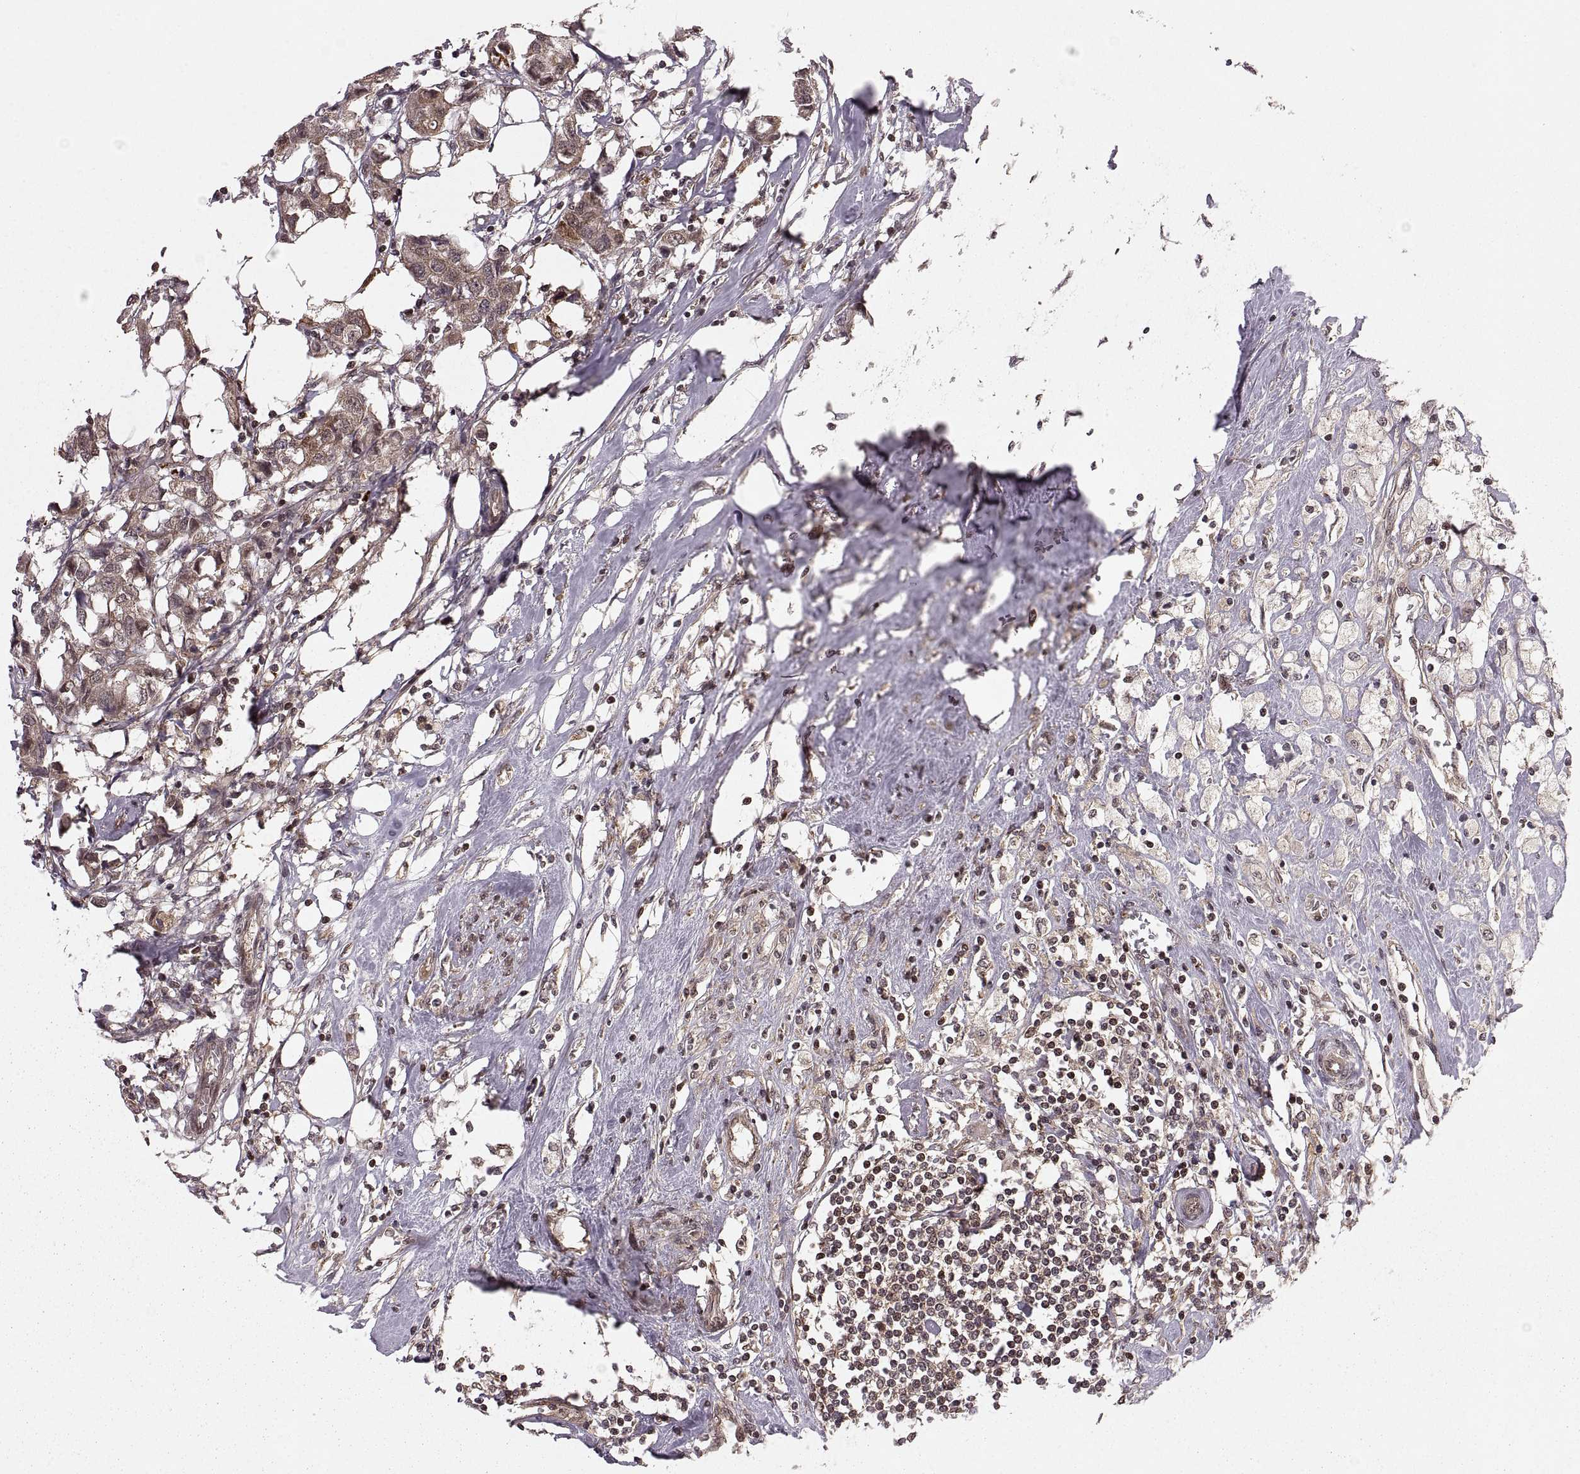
{"staining": {"intensity": "weak", "quantity": ">75%", "location": "cytoplasmic/membranous"}, "tissue": "breast cancer", "cell_type": "Tumor cells", "image_type": "cancer", "snomed": [{"axis": "morphology", "description": "Duct carcinoma"}, {"axis": "topography", "description": "Breast"}], "caption": "Protein staining exhibits weak cytoplasmic/membranous expression in about >75% of tumor cells in breast intraductal carcinoma. The staining is performed using DAB brown chromogen to label protein expression. The nuclei are counter-stained blue using hematoxylin.", "gene": "DEDD", "patient": {"sex": "female", "age": 80}}